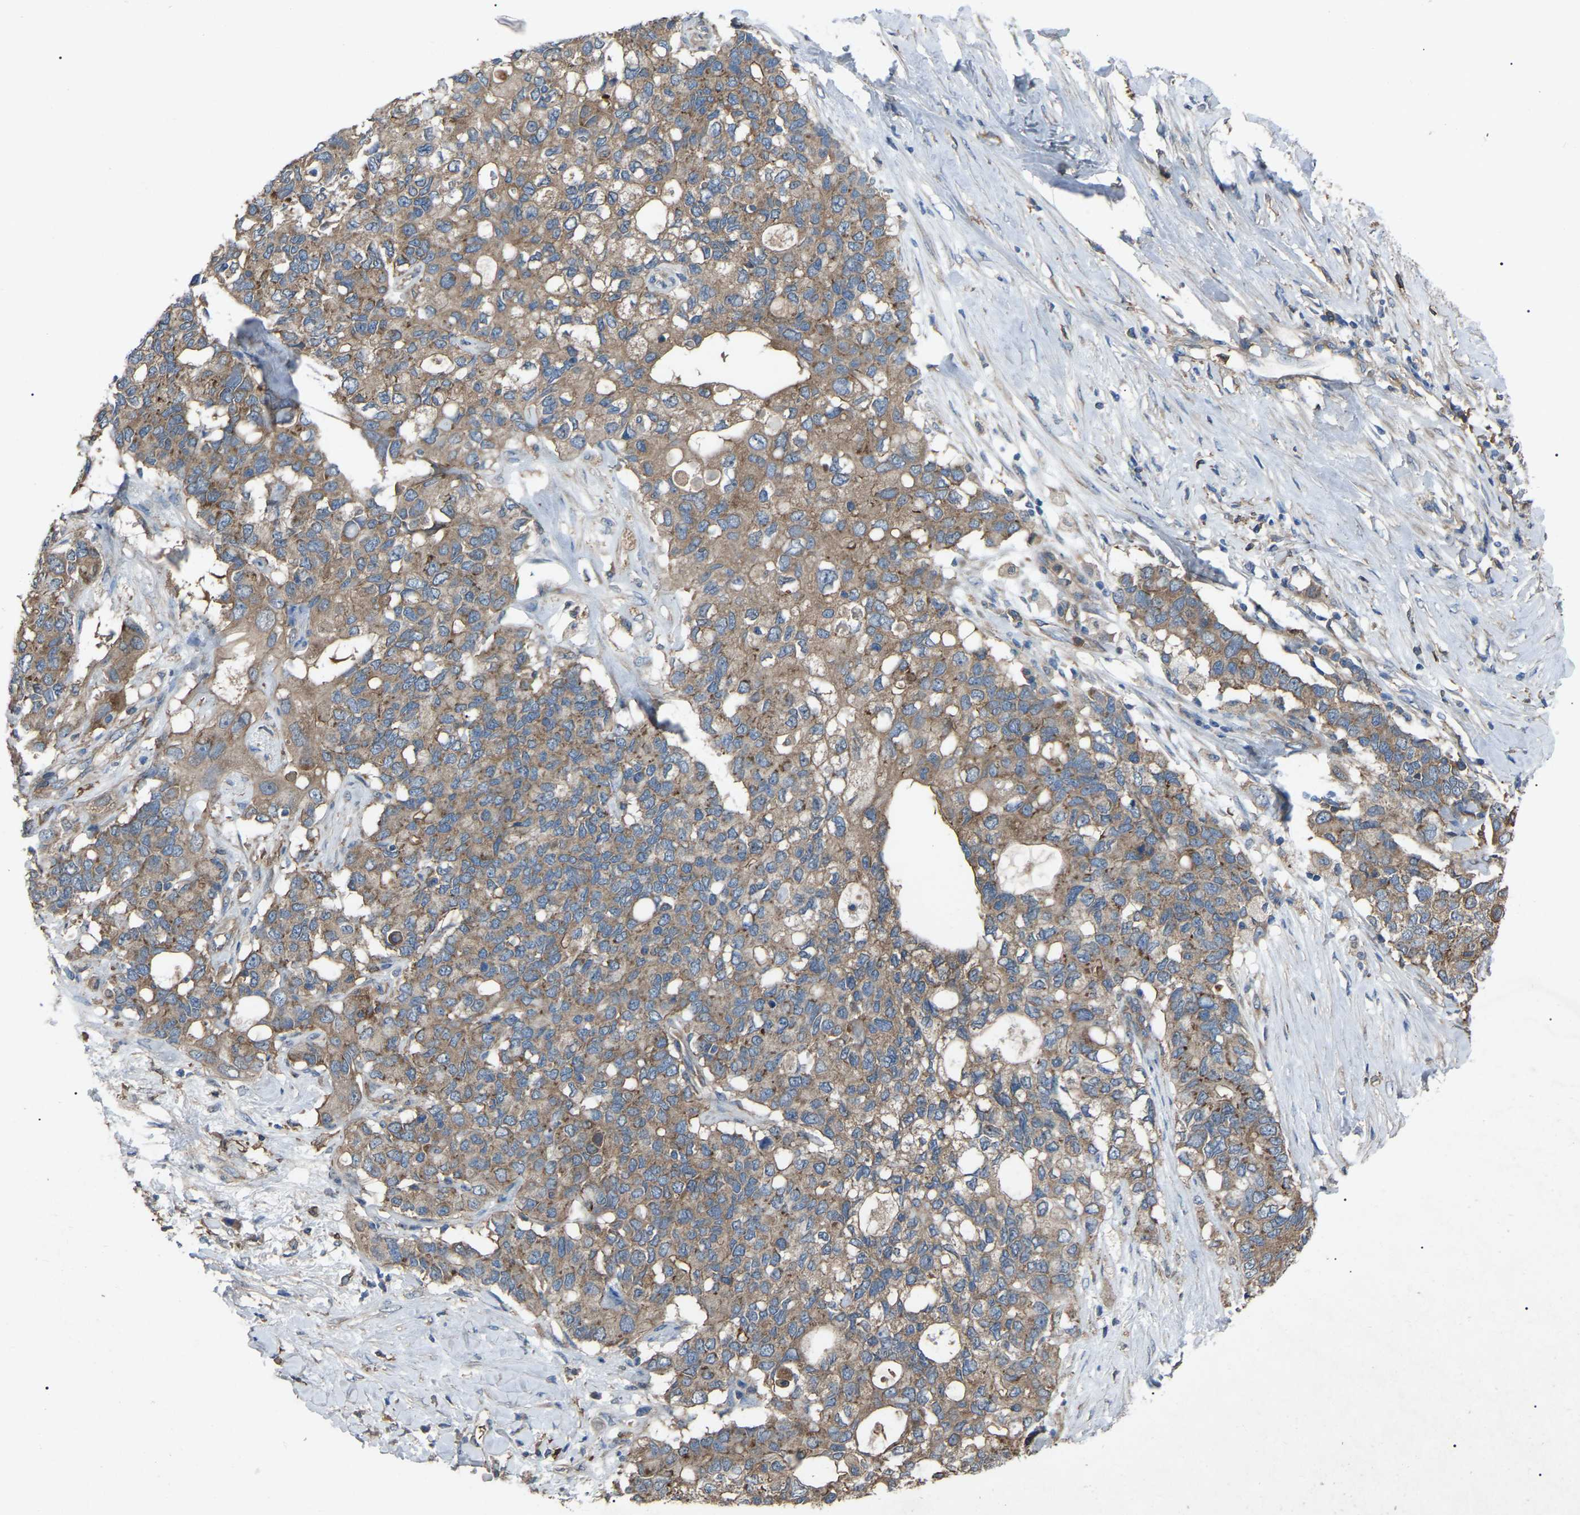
{"staining": {"intensity": "moderate", "quantity": ">75%", "location": "cytoplasmic/membranous"}, "tissue": "pancreatic cancer", "cell_type": "Tumor cells", "image_type": "cancer", "snomed": [{"axis": "morphology", "description": "Adenocarcinoma, NOS"}, {"axis": "topography", "description": "Pancreas"}], "caption": "A brown stain highlights moderate cytoplasmic/membranous expression of a protein in adenocarcinoma (pancreatic) tumor cells.", "gene": "AIMP1", "patient": {"sex": "female", "age": 56}}